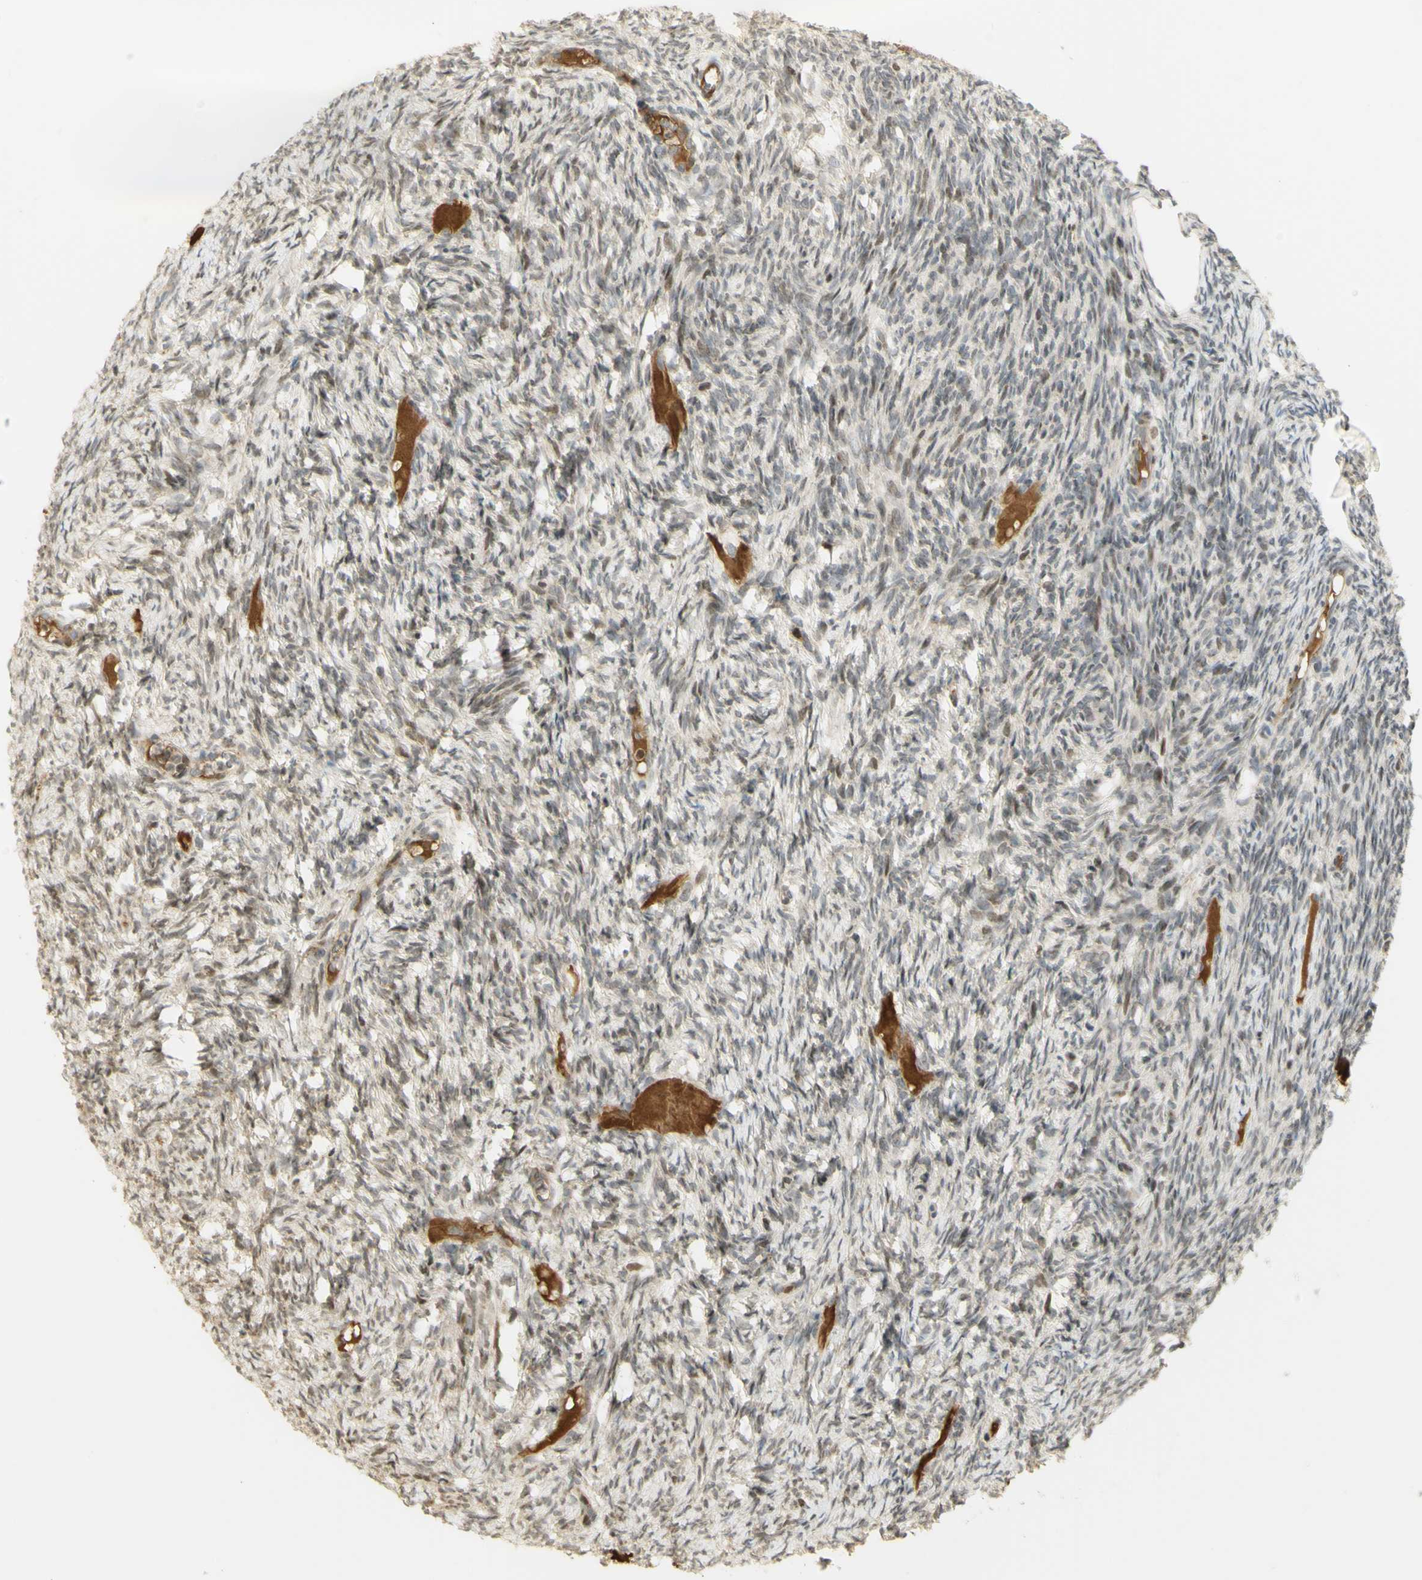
{"staining": {"intensity": "weak", "quantity": ">75%", "location": "cytoplasmic/membranous,nuclear"}, "tissue": "ovary", "cell_type": "Ovarian stroma cells", "image_type": "normal", "snomed": [{"axis": "morphology", "description": "Normal tissue, NOS"}, {"axis": "topography", "description": "Ovary"}], "caption": "A low amount of weak cytoplasmic/membranous,nuclear positivity is present in about >75% of ovarian stroma cells in benign ovary. (brown staining indicates protein expression, while blue staining denotes nuclei).", "gene": "KIF11", "patient": {"sex": "female", "age": 33}}